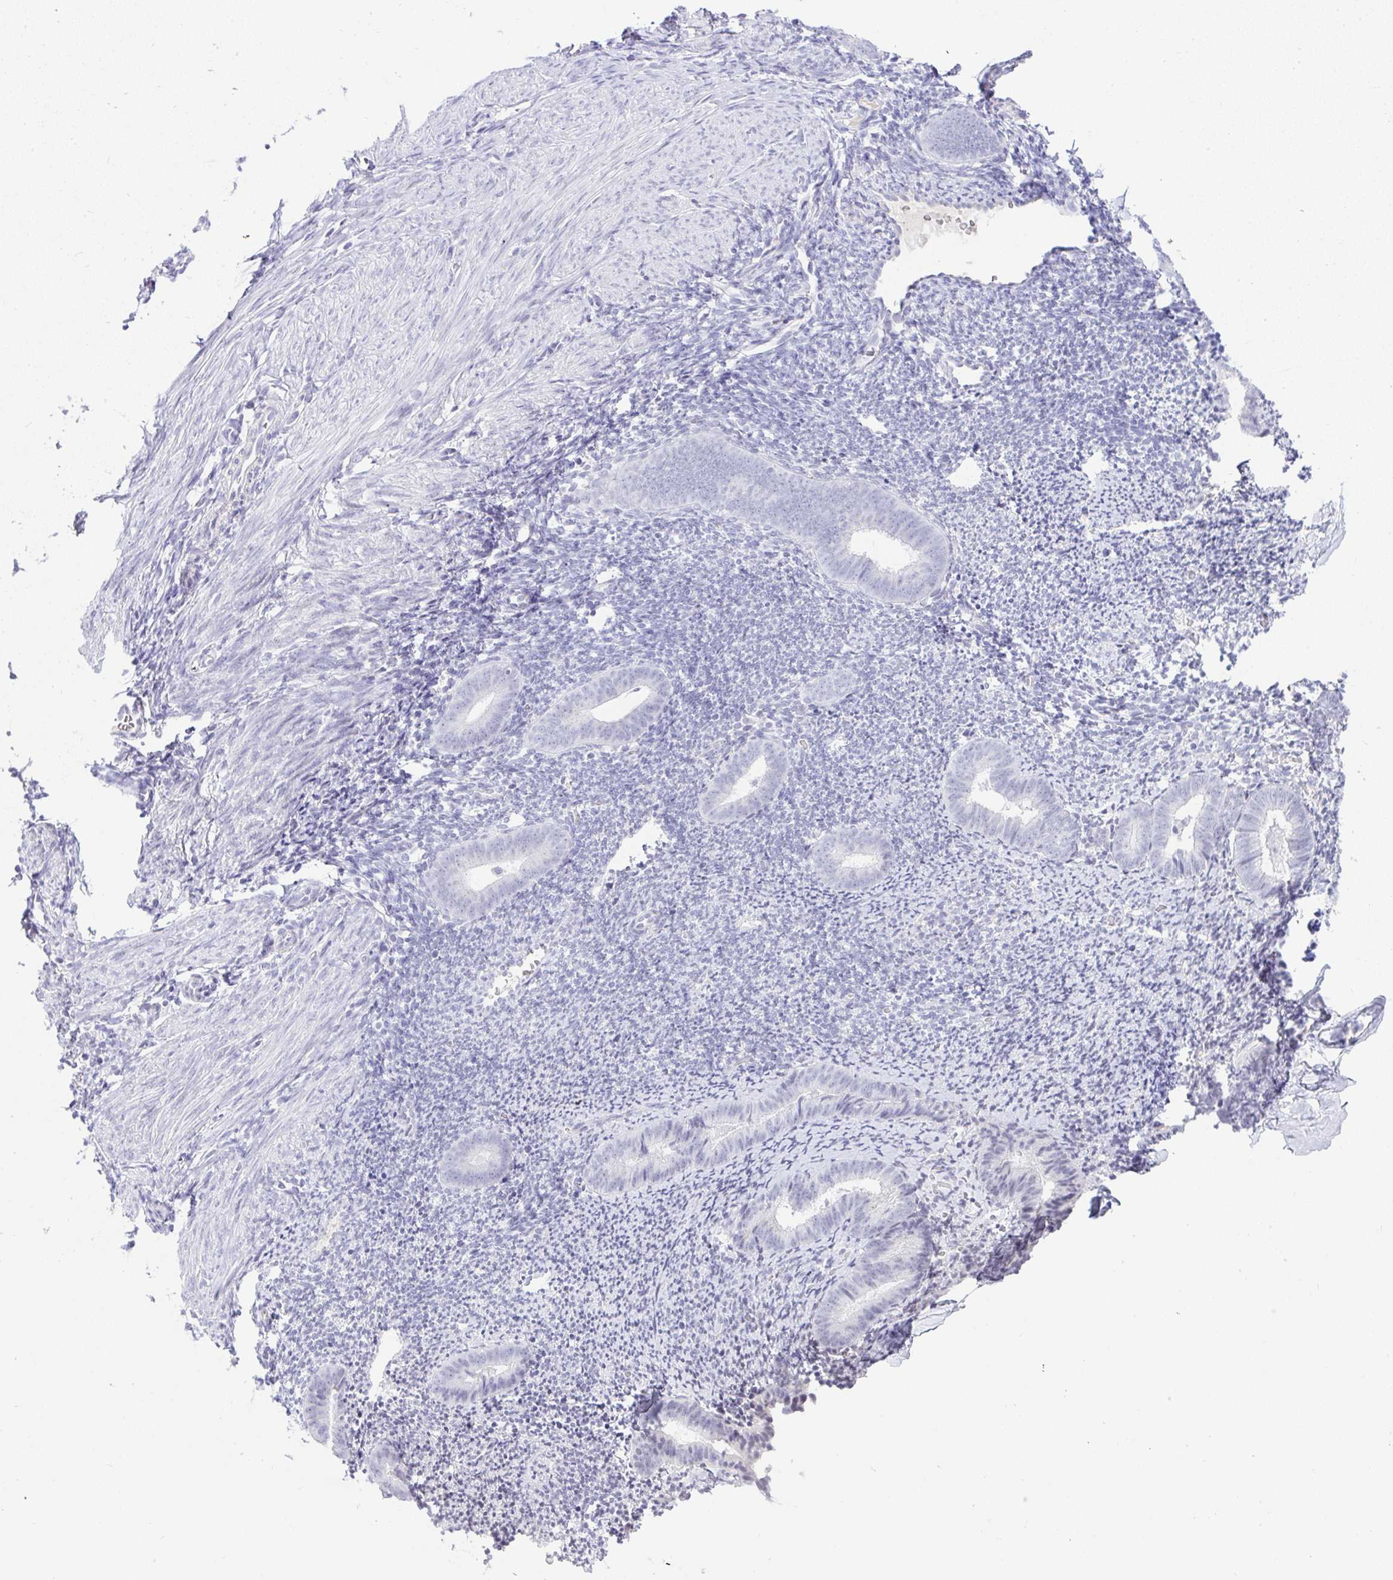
{"staining": {"intensity": "negative", "quantity": "none", "location": "none"}, "tissue": "endometrium", "cell_type": "Cells in endometrial stroma", "image_type": "normal", "snomed": [{"axis": "morphology", "description": "Normal tissue, NOS"}, {"axis": "topography", "description": "Endometrium"}], "caption": "There is no significant positivity in cells in endometrial stroma of endometrium.", "gene": "FAM177A1", "patient": {"sex": "female", "age": 39}}